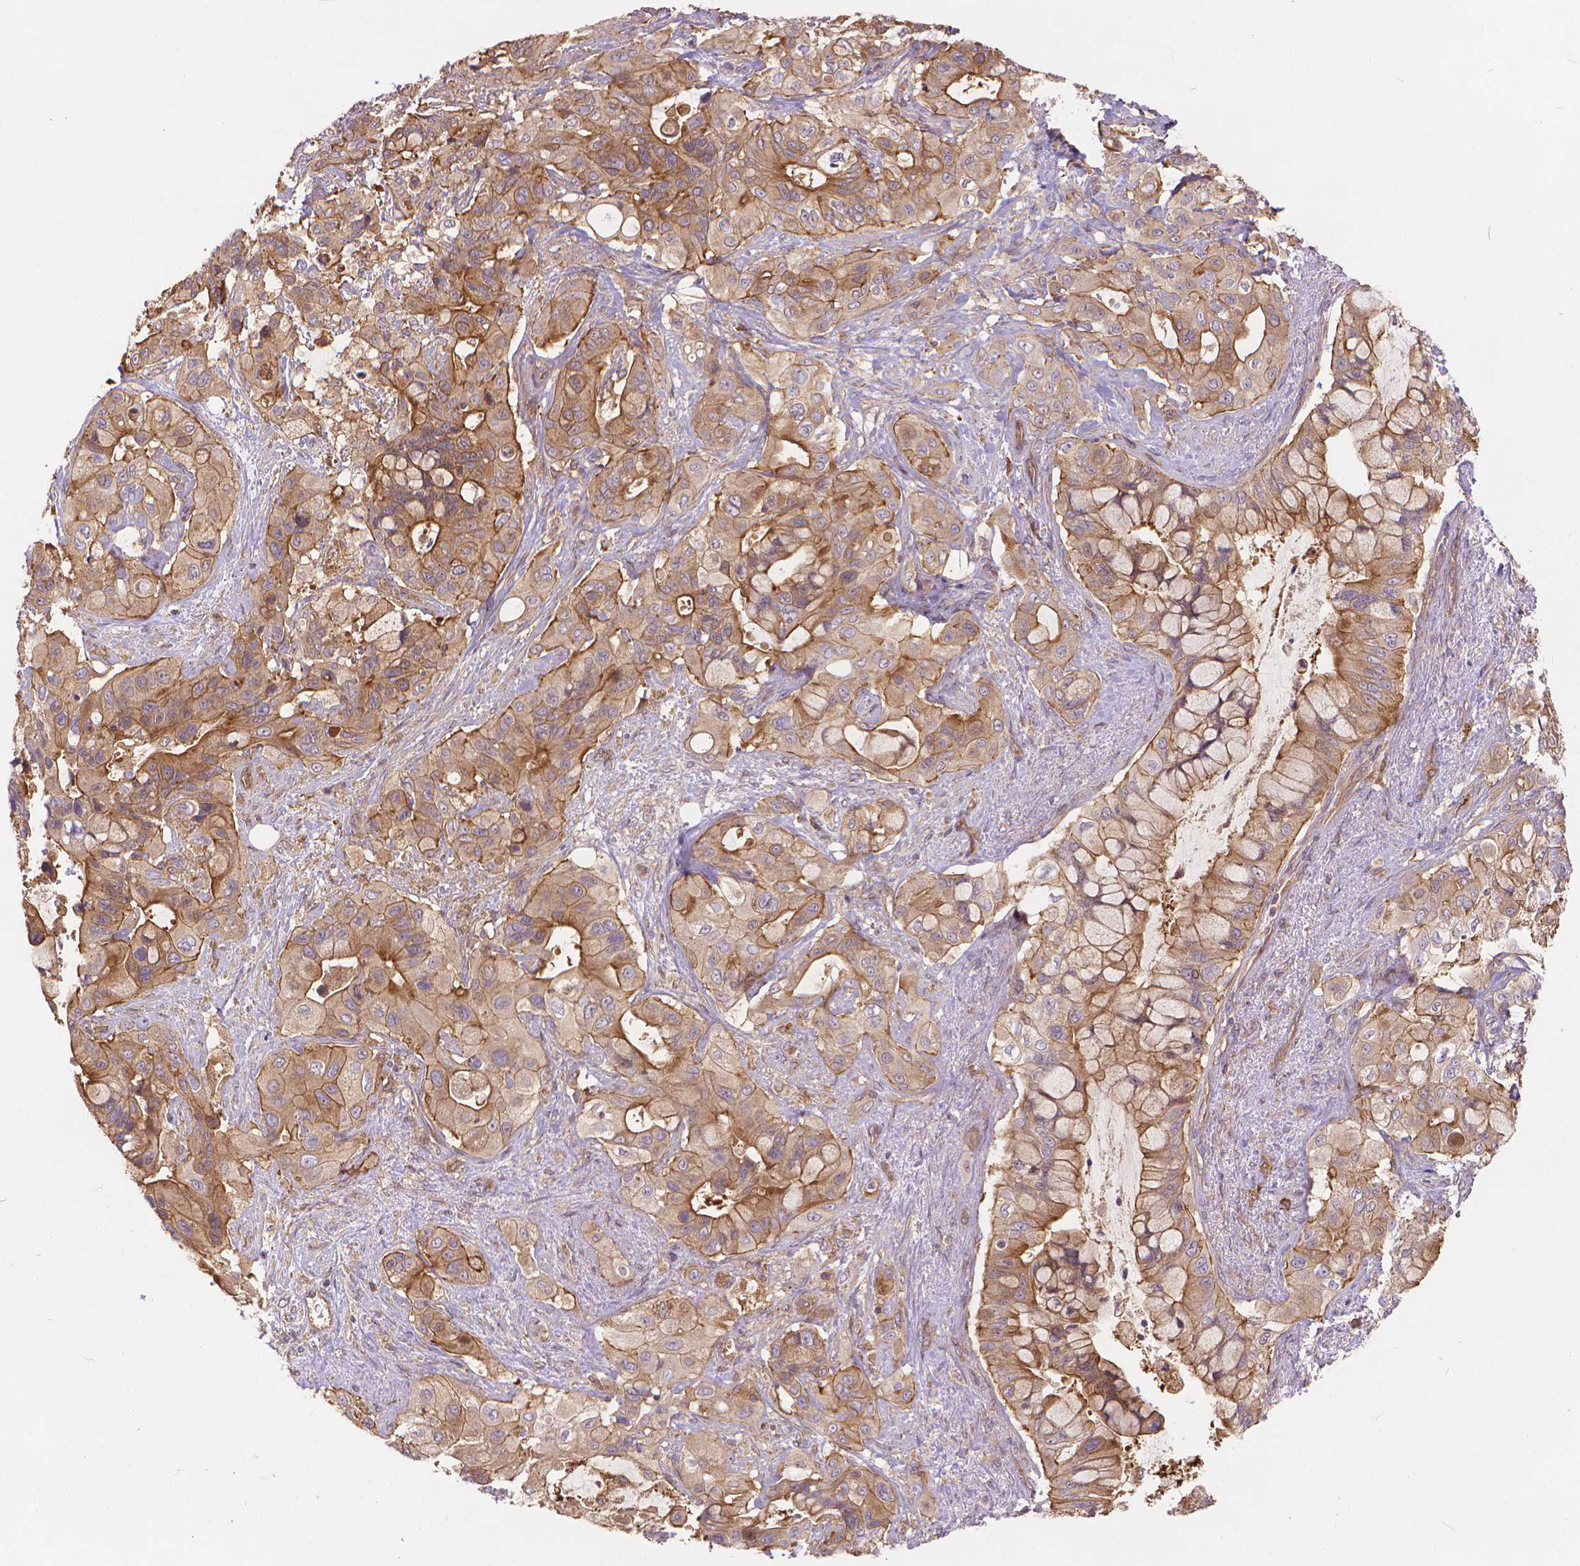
{"staining": {"intensity": "moderate", "quantity": "<25%", "location": "cytoplasmic/membranous"}, "tissue": "pancreatic cancer", "cell_type": "Tumor cells", "image_type": "cancer", "snomed": [{"axis": "morphology", "description": "Adenocarcinoma, NOS"}, {"axis": "topography", "description": "Pancreas"}], "caption": "Moderate cytoplasmic/membranous positivity for a protein is present in about <25% of tumor cells of pancreatic adenocarcinoma using IHC.", "gene": "ARAP1", "patient": {"sex": "male", "age": 71}}